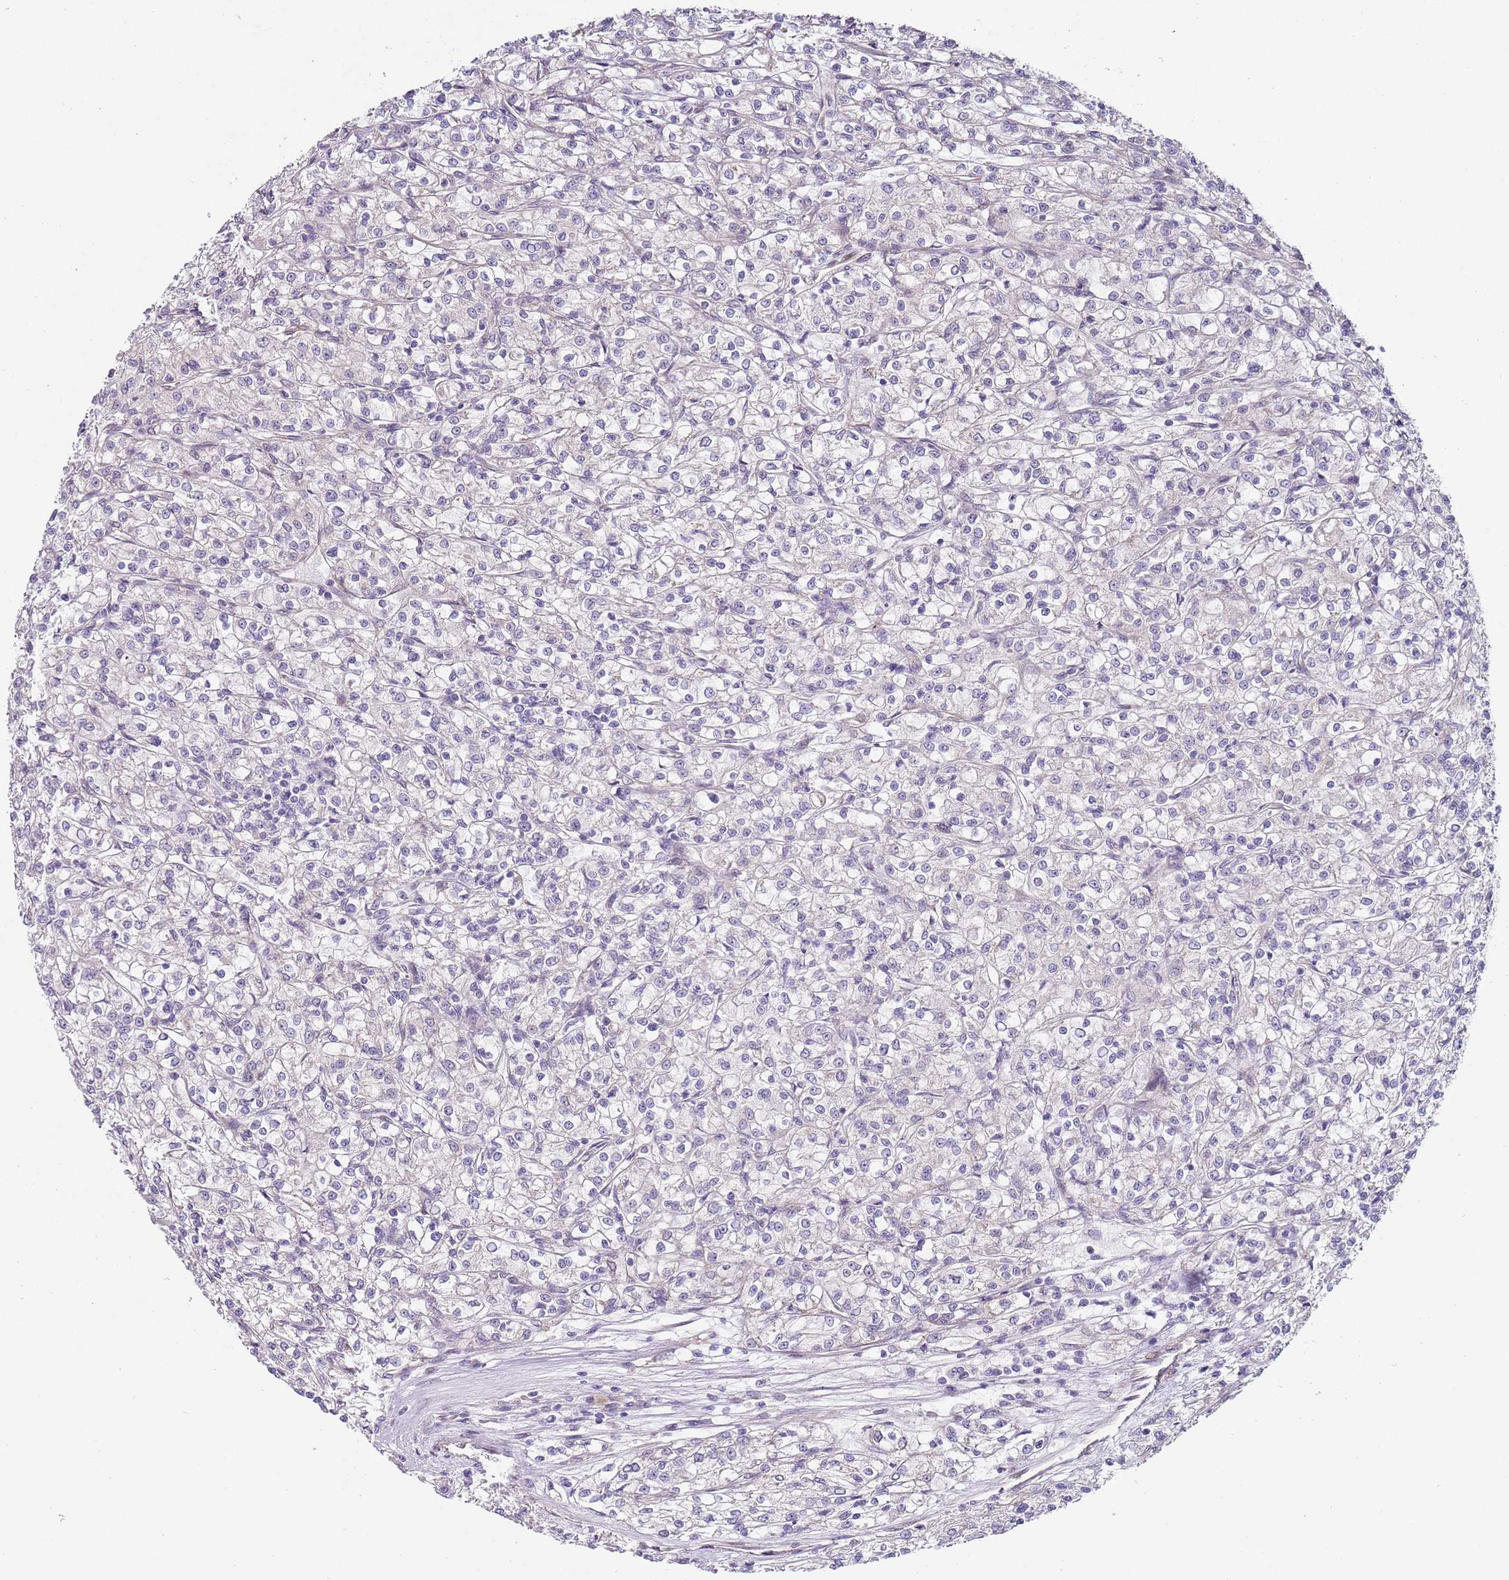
{"staining": {"intensity": "negative", "quantity": "none", "location": "none"}, "tissue": "renal cancer", "cell_type": "Tumor cells", "image_type": "cancer", "snomed": [{"axis": "morphology", "description": "Adenocarcinoma, NOS"}, {"axis": "topography", "description": "Kidney"}], "caption": "Tumor cells are negative for brown protein staining in renal cancer (adenocarcinoma). The staining is performed using DAB brown chromogen with nuclei counter-stained in using hematoxylin.", "gene": "TBC1D9", "patient": {"sex": "female", "age": 59}}